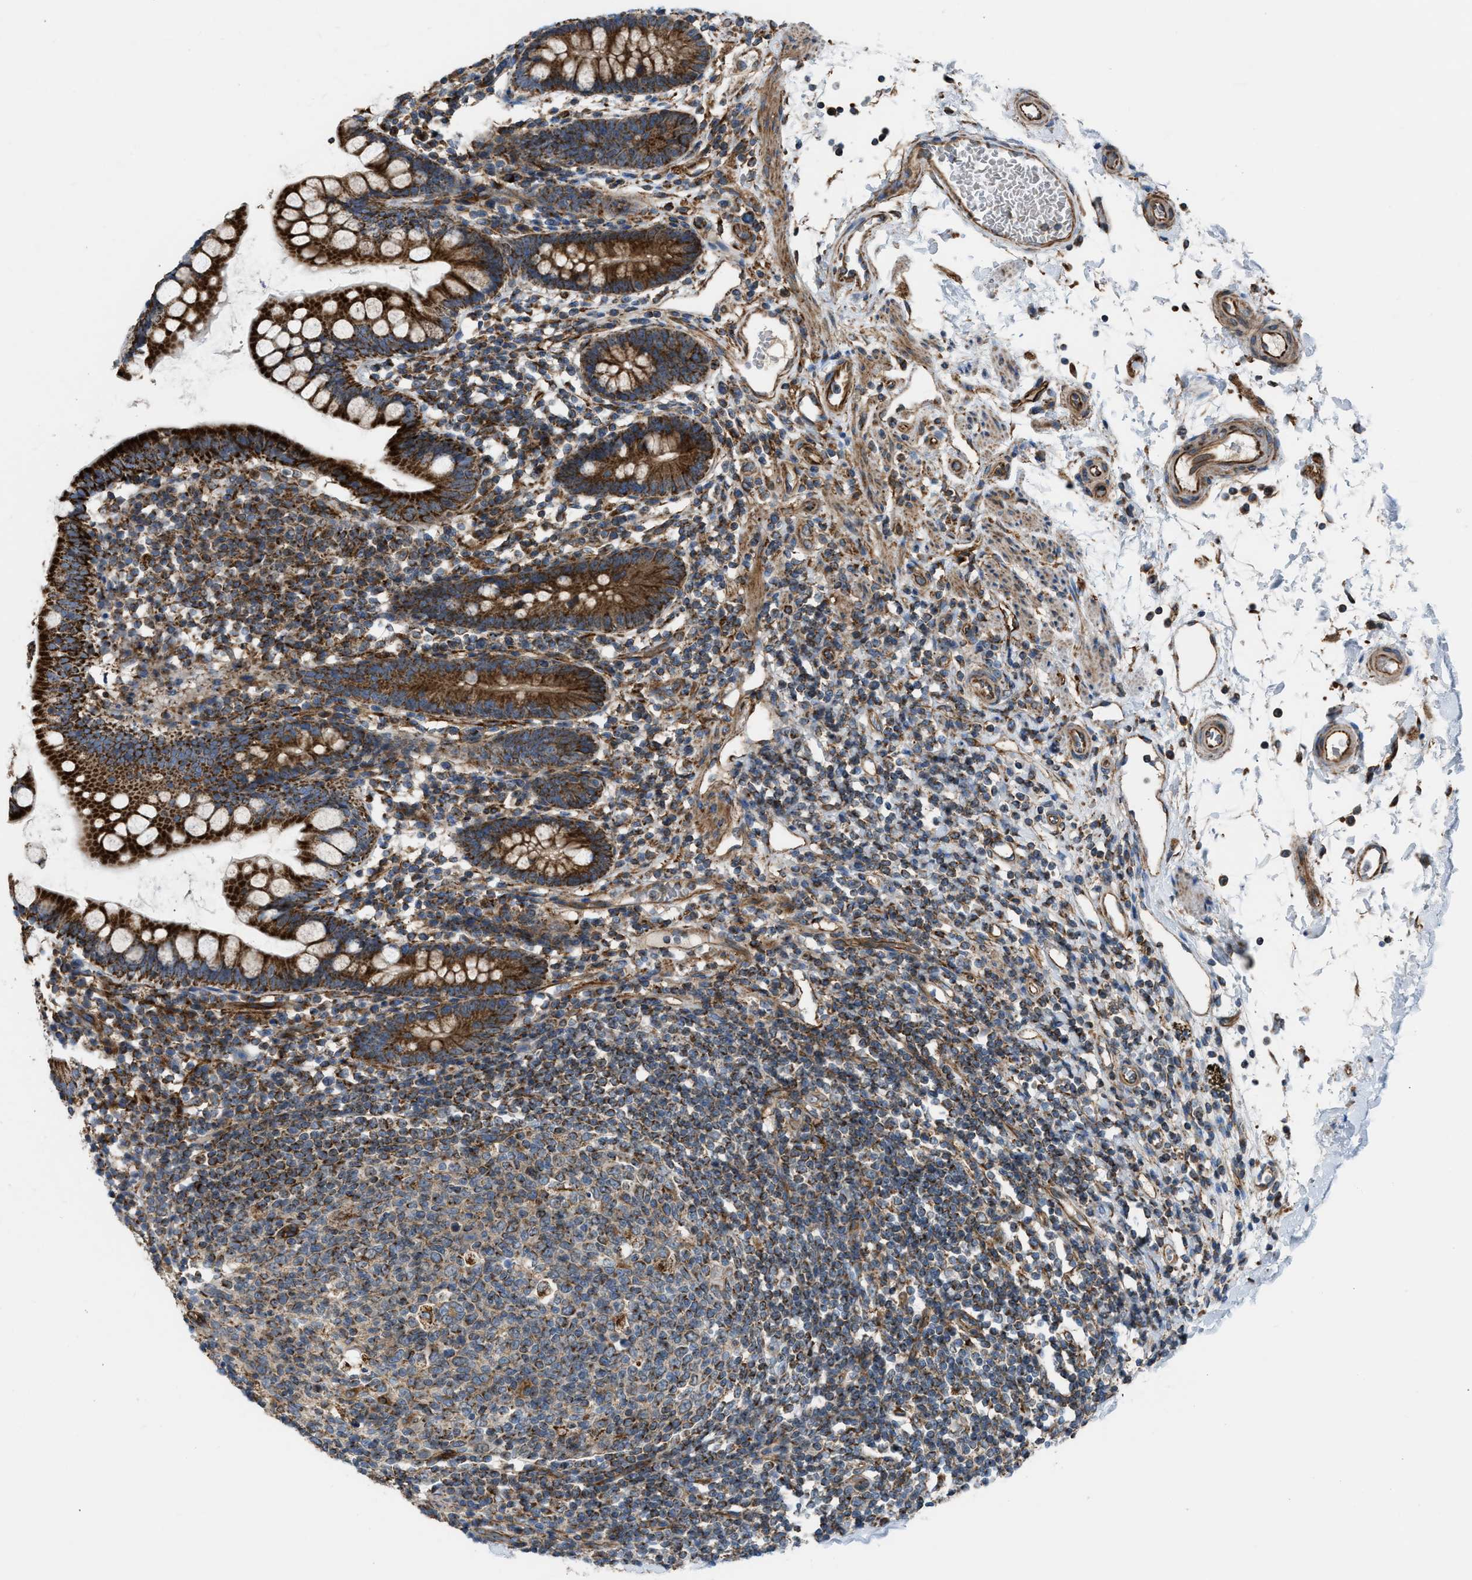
{"staining": {"intensity": "strong", "quantity": ">75%", "location": "cytoplasmic/membranous"}, "tissue": "small intestine", "cell_type": "Glandular cells", "image_type": "normal", "snomed": [{"axis": "morphology", "description": "Normal tissue, NOS"}, {"axis": "topography", "description": "Small intestine"}], "caption": "Protein analysis of benign small intestine exhibits strong cytoplasmic/membranous expression in about >75% of glandular cells. The staining is performed using DAB (3,3'-diaminobenzidine) brown chromogen to label protein expression. The nuclei are counter-stained blue using hematoxylin.", "gene": "SLC10A3", "patient": {"sex": "female", "age": 84}}